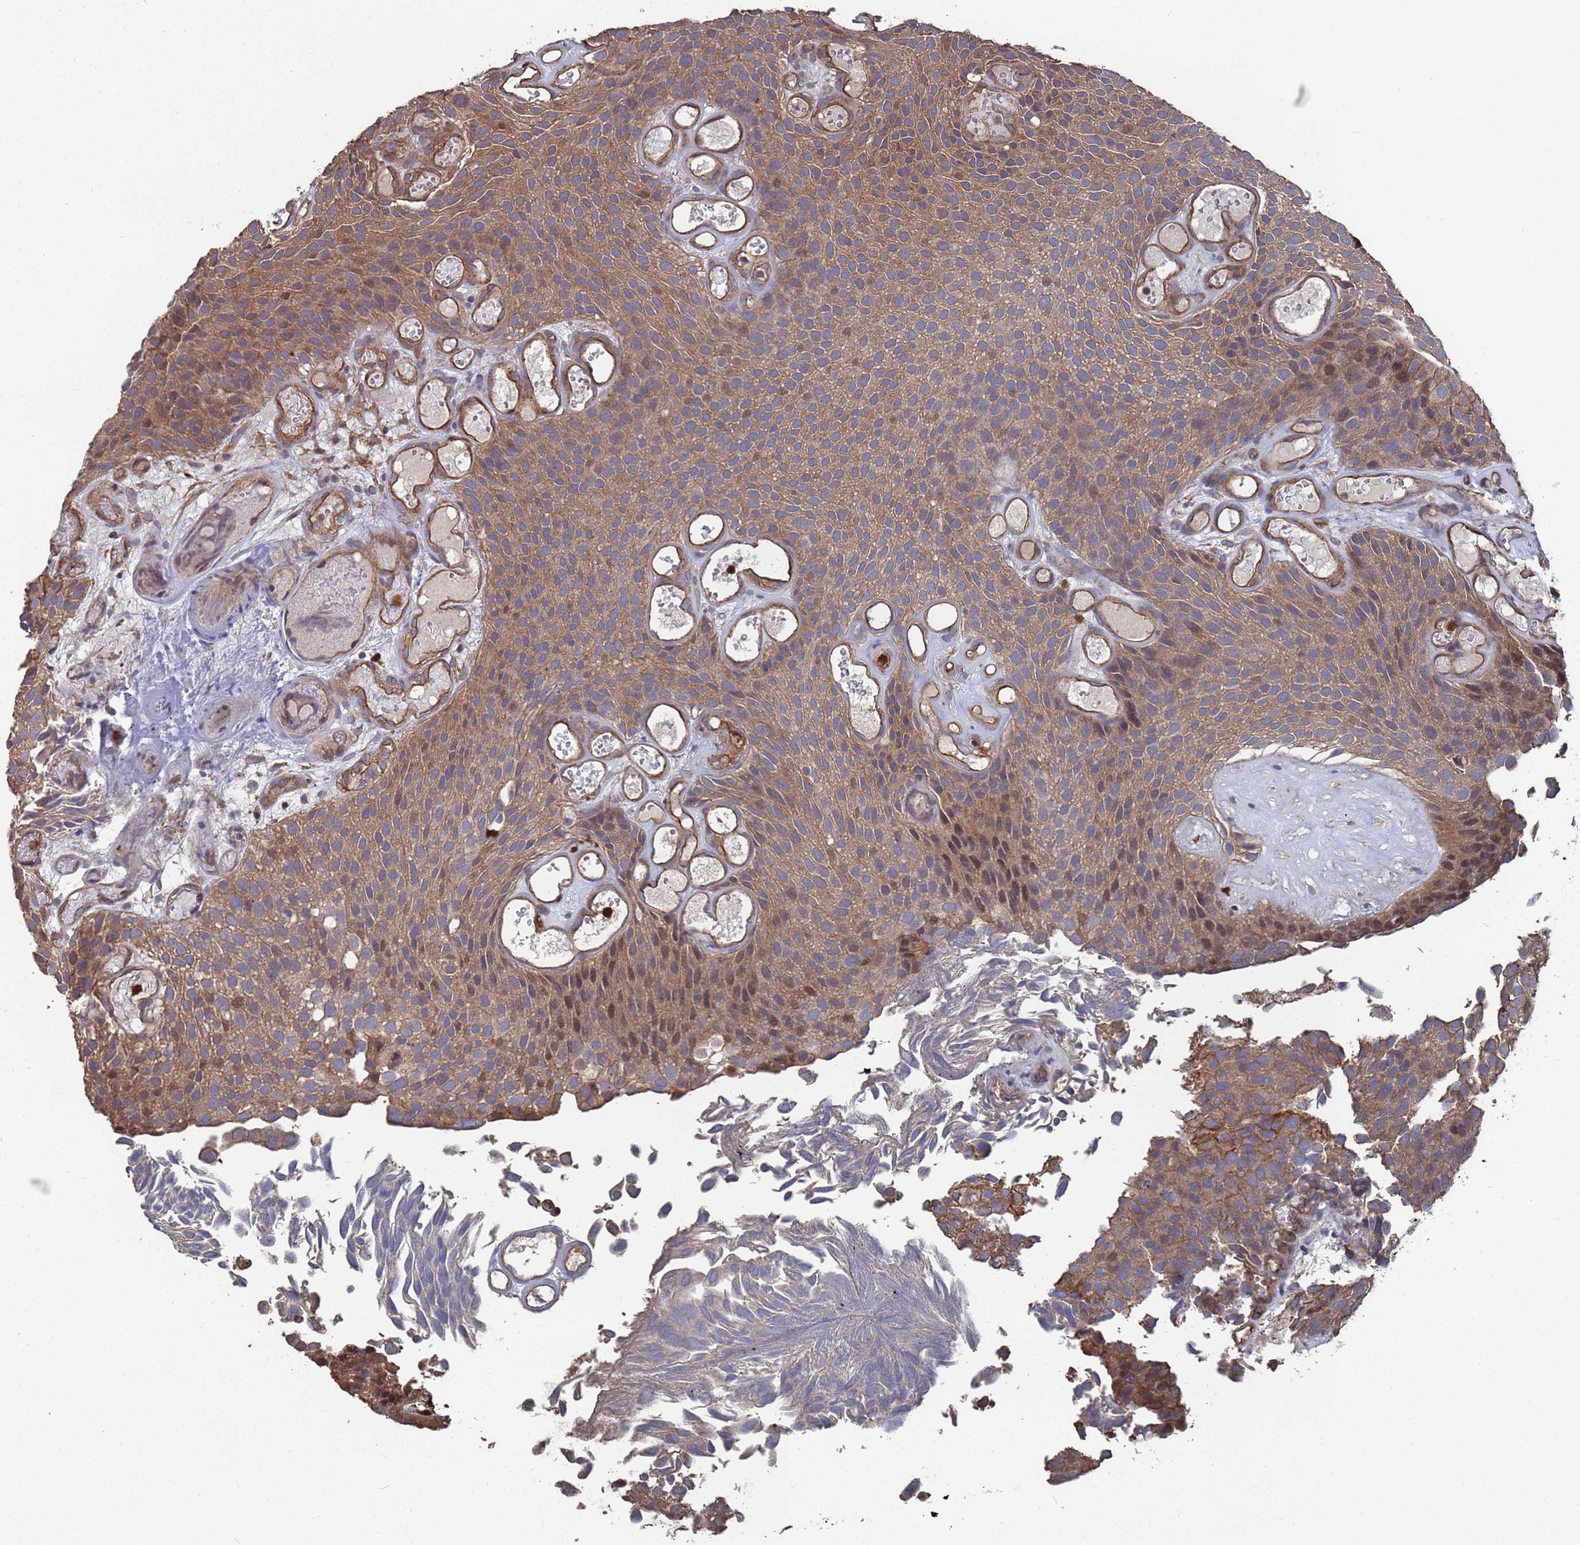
{"staining": {"intensity": "moderate", "quantity": "25%-75%", "location": "cytoplasmic/membranous,nuclear"}, "tissue": "urothelial cancer", "cell_type": "Tumor cells", "image_type": "cancer", "snomed": [{"axis": "morphology", "description": "Urothelial carcinoma, Low grade"}, {"axis": "topography", "description": "Urinary bladder"}], "caption": "The histopathology image displays staining of urothelial carcinoma (low-grade), revealing moderate cytoplasmic/membranous and nuclear protein positivity (brown color) within tumor cells.", "gene": "NDUFAF6", "patient": {"sex": "male", "age": 89}}